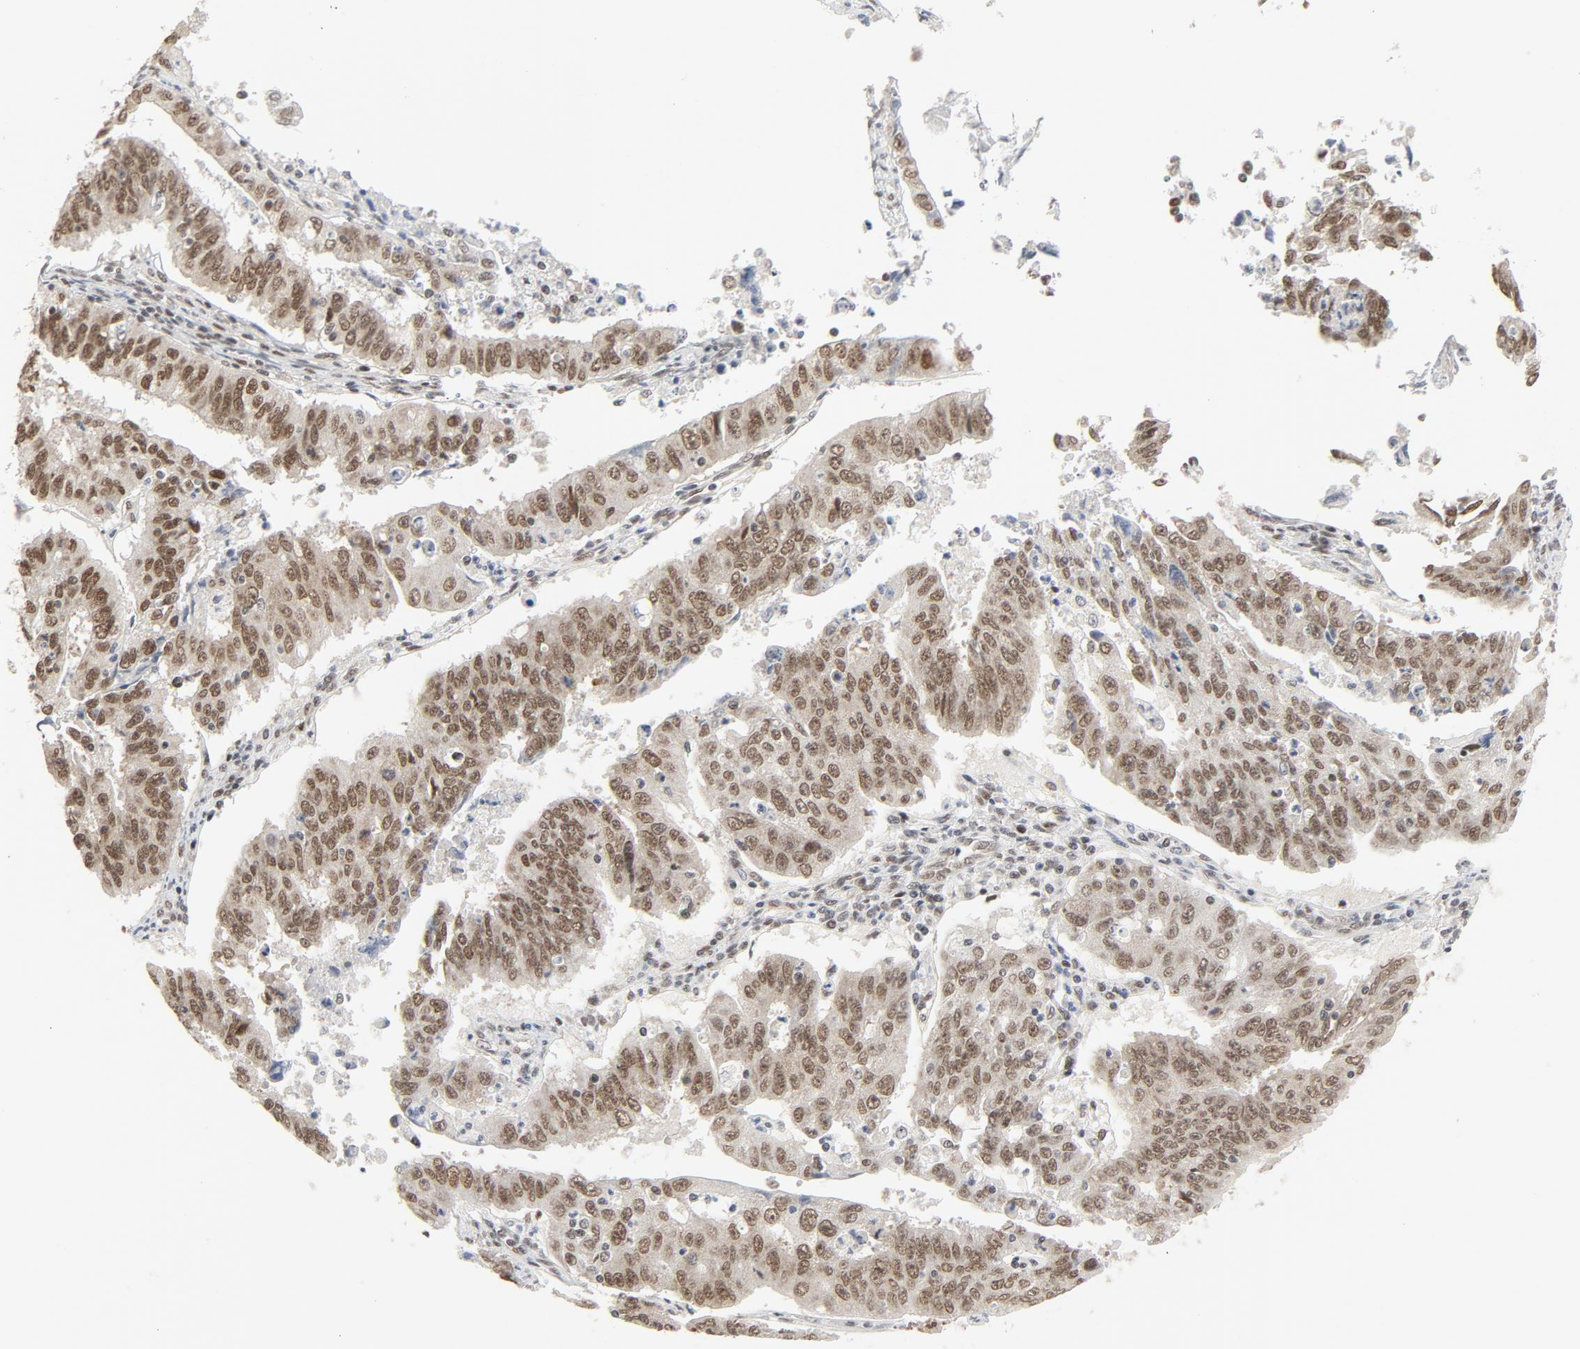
{"staining": {"intensity": "moderate", "quantity": ">75%", "location": "nuclear"}, "tissue": "endometrial cancer", "cell_type": "Tumor cells", "image_type": "cancer", "snomed": [{"axis": "morphology", "description": "Adenocarcinoma, NOS"}, {"axis": "topography", "description": "Endometrium"}], "caption": "Tumor cells demonstrate medium levels of moderate nuclear positivity in approximately >75% of cells in human endometrial adenocarcinoma.", "gene": "ERCC1", "patient": {"sex": "female", "age": 42}}